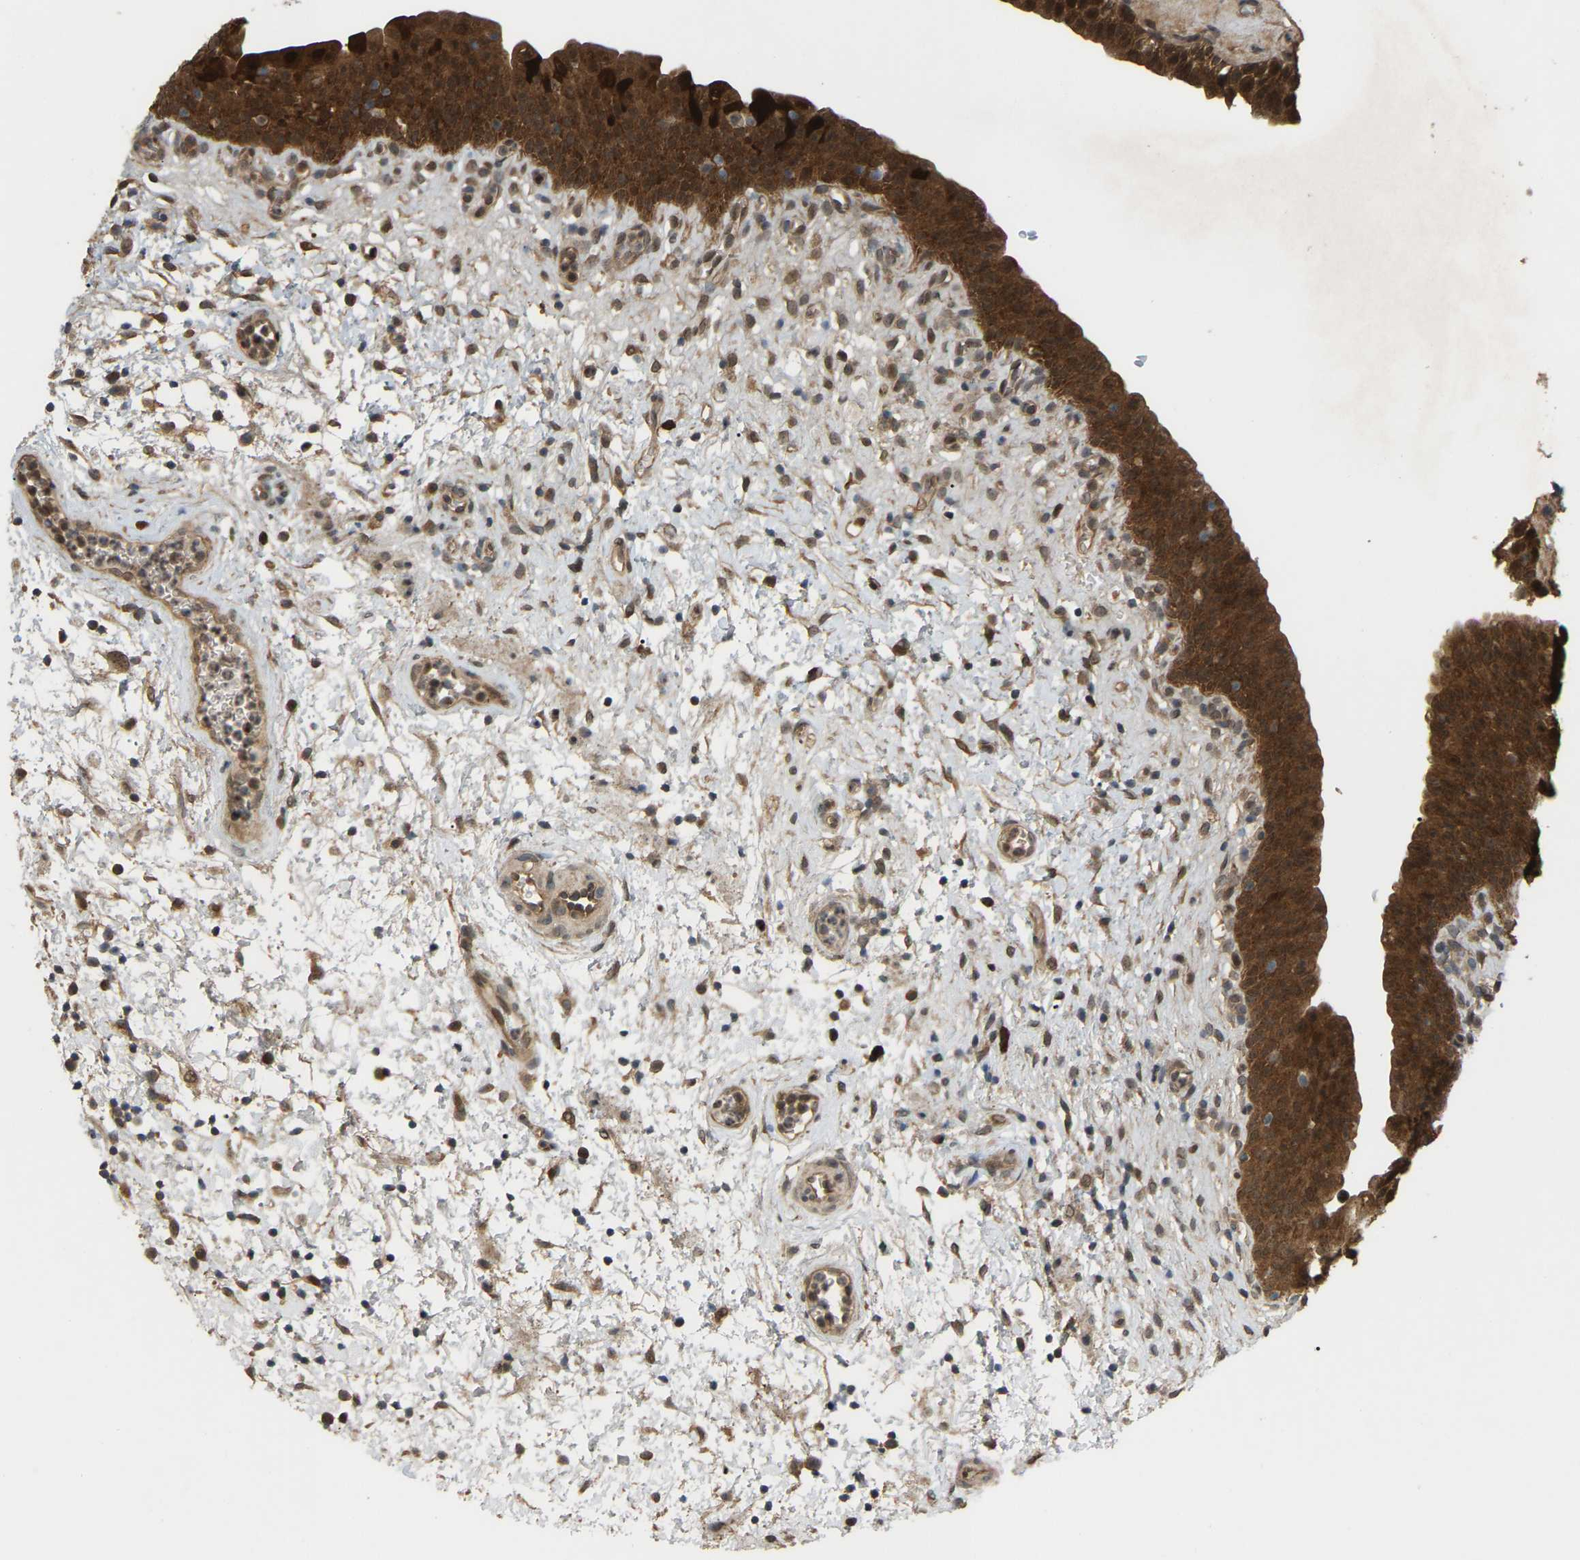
{"staining": {"intensity": "strong", "quantity": ">75%", "location": "cytoplasmic/membranous"}, "tissue": "urinary bladder", "cell_type": "Urothelial cells", "image_type": "normal", "snomed": [{"axis": "morphology", "description": "Normal tissue, NOS"}, {"axis": "topography", "description": "Urinary bladder"}], "caption": "Strong cytoplasmic/membranous expression for a protein is appreciated in approximately >75% of urothelial cells of benign urinary bladder using immunohistochemistry.", "gene": "CROT", "patient": {"sex": "male", "age": 37}}